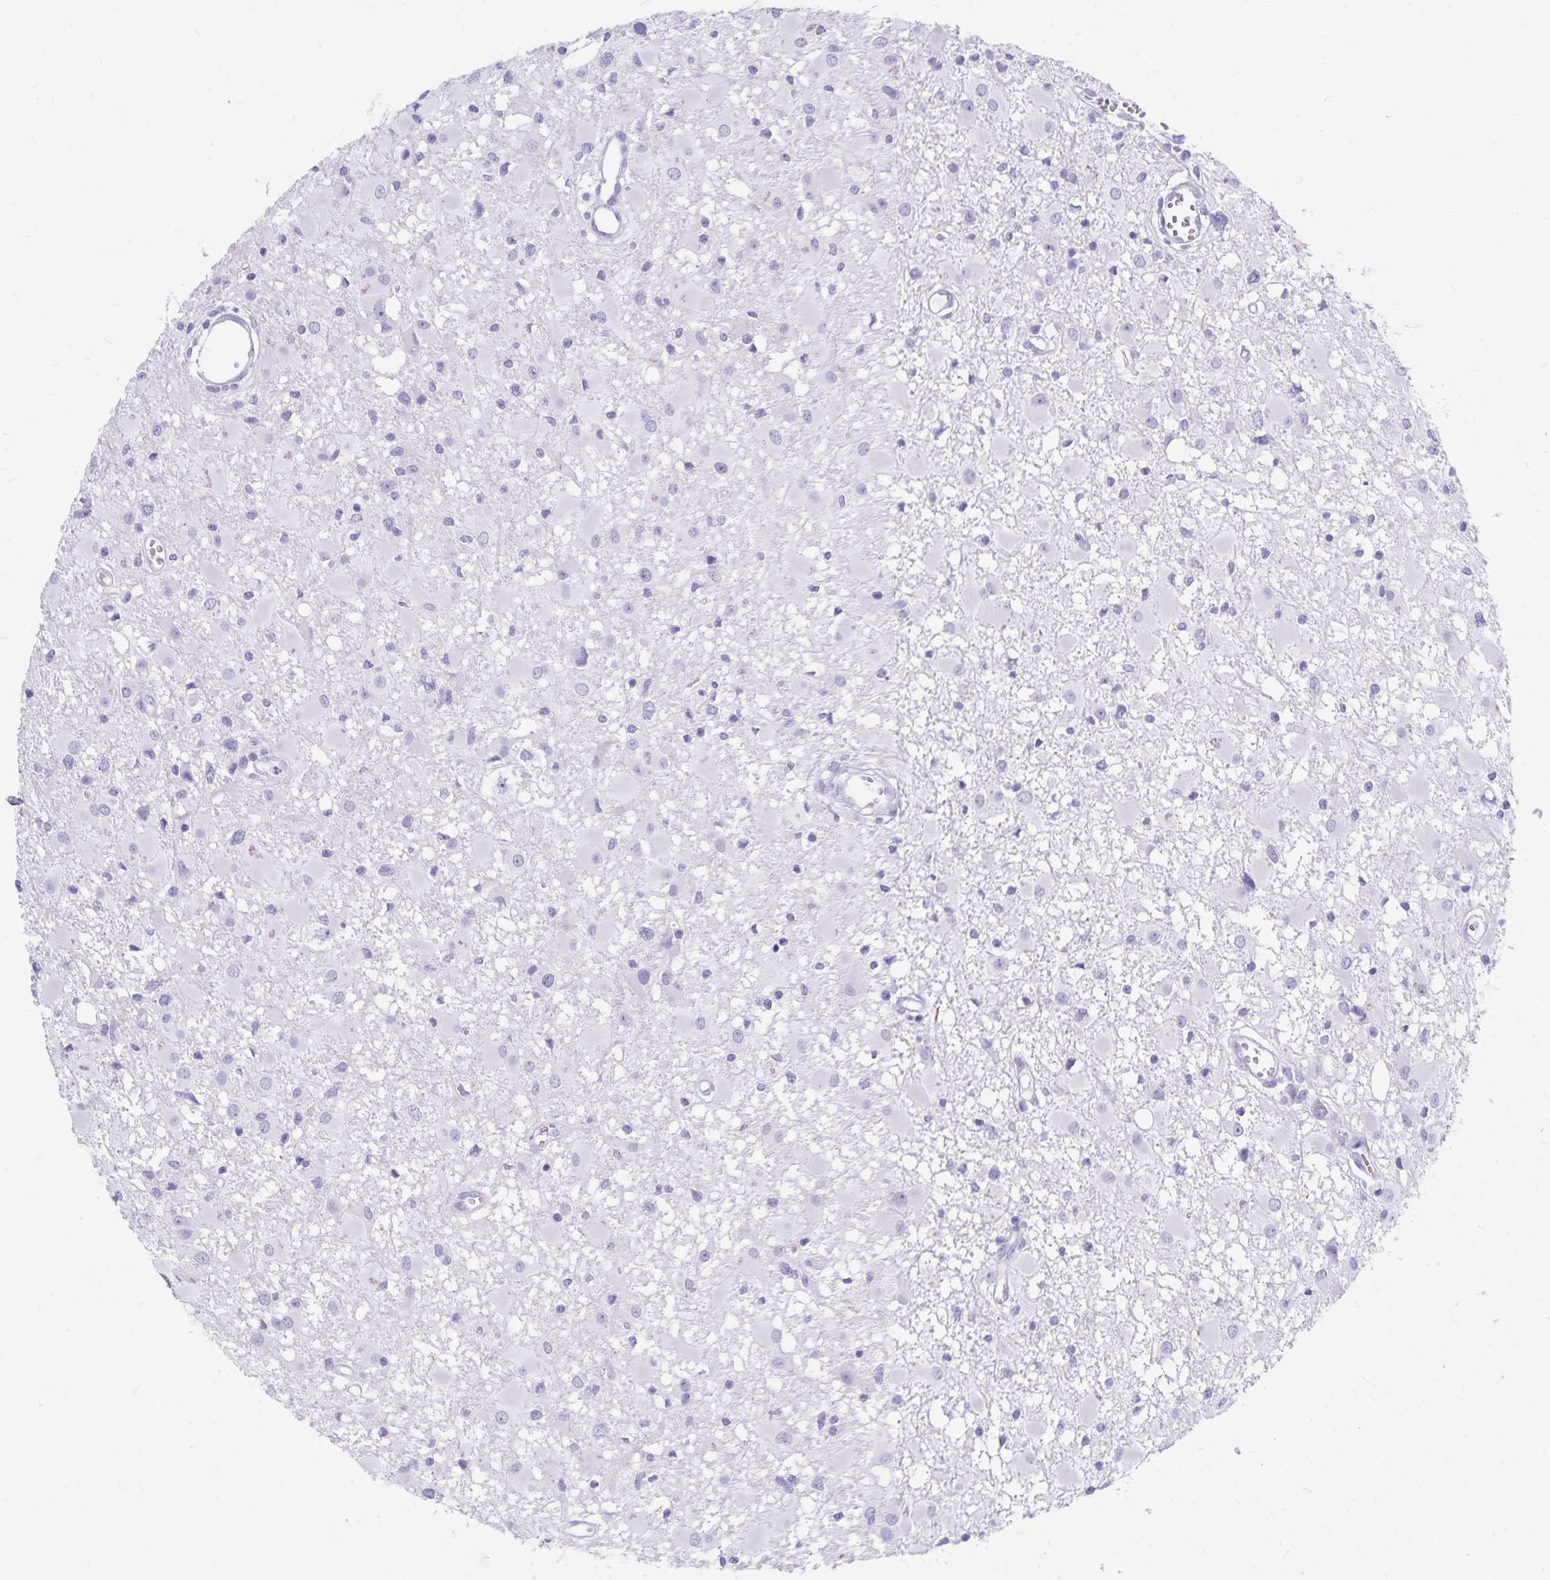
{"staining": {"intensity": "negative", "quantity": "none", "location": "none"}, "tissue": "glioma", "cell_type": "Tumor cells", "image_type": "cancer", "snomed": [{"axis": "morphology", "description": "Glioma, malignant, High grade"}, {"axis": "topography", "description": "Brain"}], "caption": "Immunohistochemical staining of human glioma displays no significant staining in tumor cells.", "gene": "GPBAR1", "patient": {"sex": "male", "age": 54}}